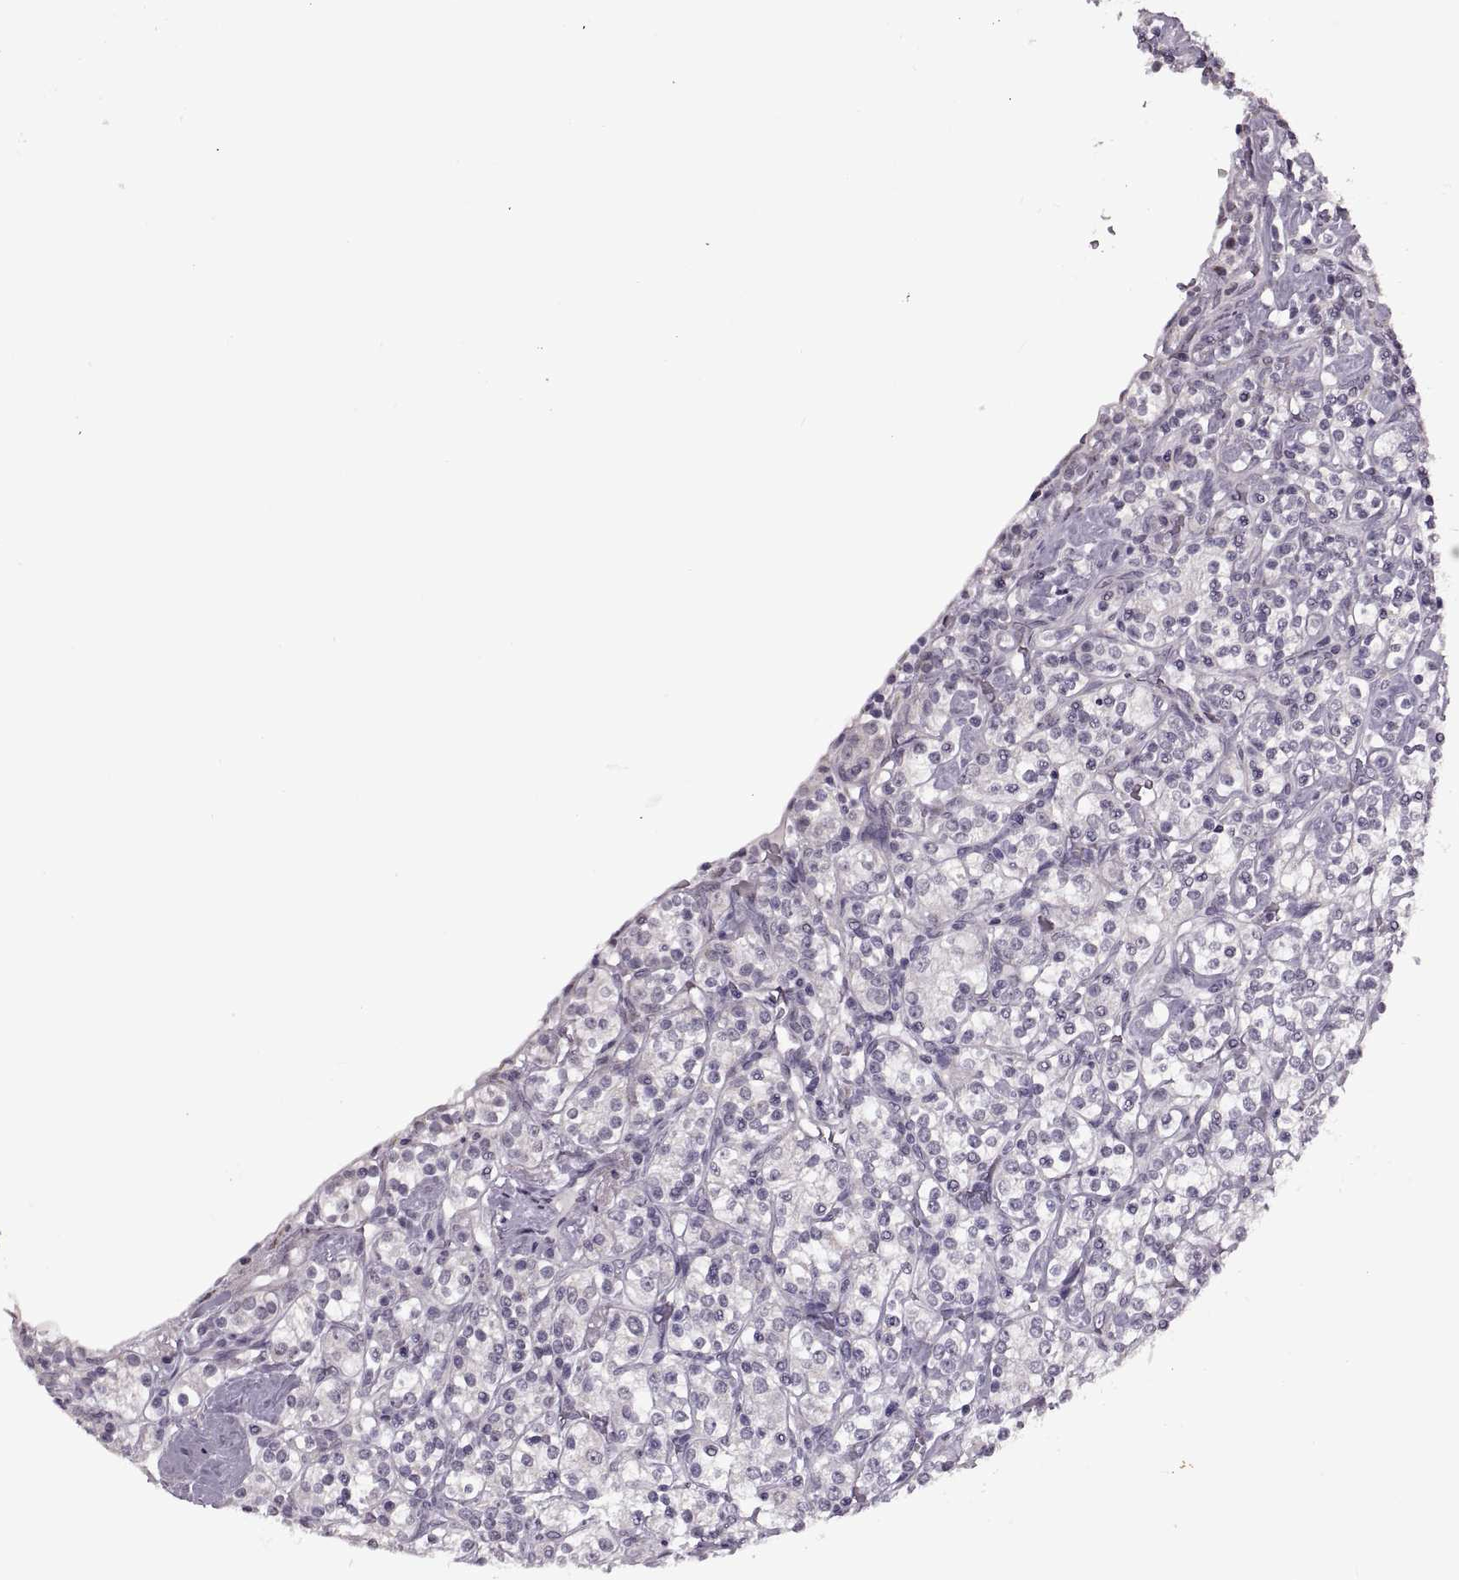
{"staining": {"intensity": "negative", "quantity": "none", "location": "none"}, "tissue": "renal cancer", "cell_type": "Tumor cells", "image_type": "cancer", "snomed": [{"axis": "morphology", "description": "Adenocarcinoma, NOS"}, {"axis": "topography", "description": "Kidney"}], "caption": "IHC photomicrograph of renal adenocarcinoma stained for a protein (brown), which exhibits no expression in tumor cells. Nuclei are stained in blue.", "gene": "PRSS37", "patient": {"sex": "male", "age": 77}}